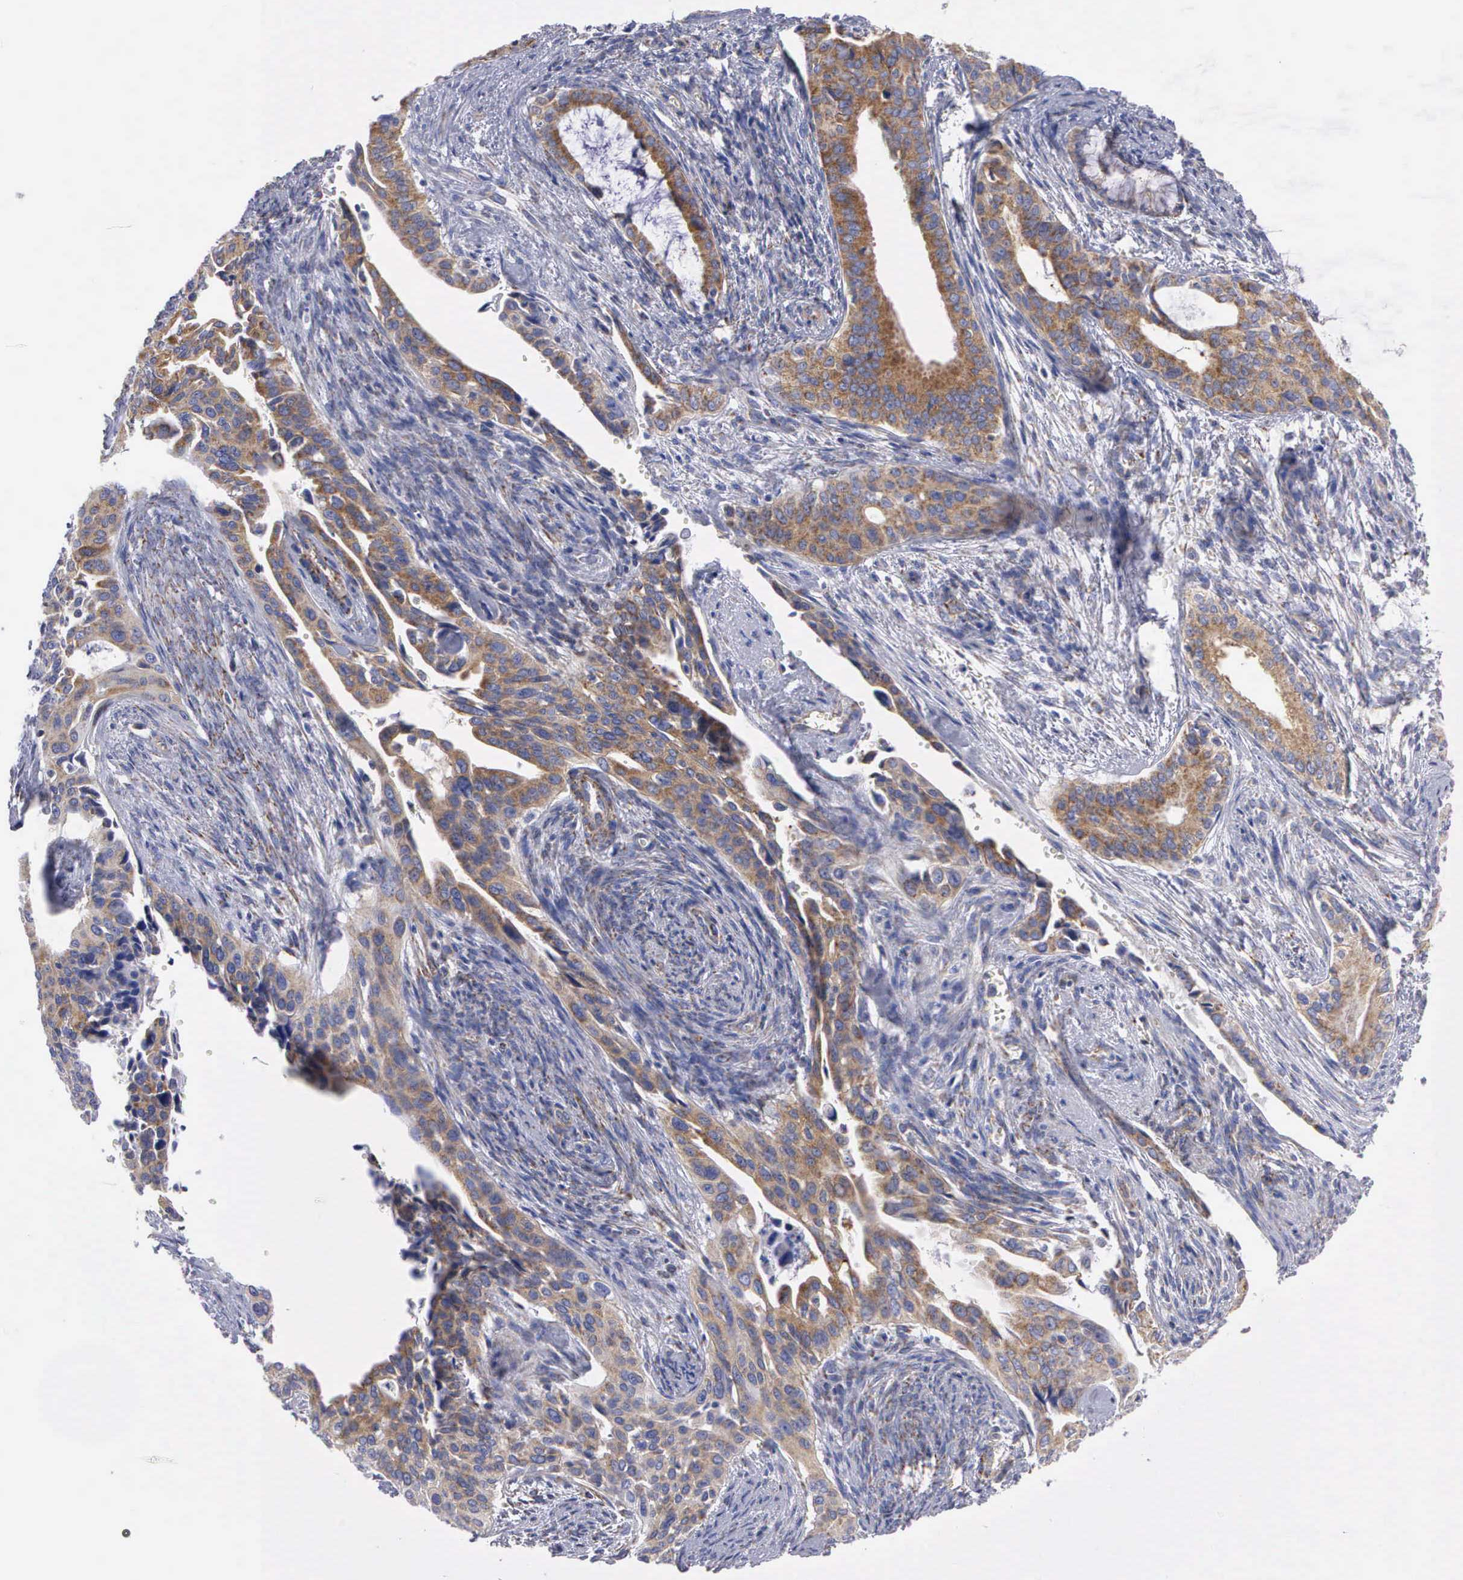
{"staining": {"intensity": "moderate", "quantity": ">75%", "location": "cytoplasmic/membranous"}, "tissue": "cervical cancer", "cell_type": "Tumor cells", "image_type": "cancer", "snomed": [{"axis": "morphology", "description": "Squamous cell carcinoma, NOS"}, {"axis": "topography", "description": "Cervix"}], "caption": "A brown stain labels moderate cytoplasmic/membranous expression of a protein in cervical cancer (squamous cell carcinoma) tumor cells.", "gene": "APOOL", "patient": {"sex": "female", "age": 34}}